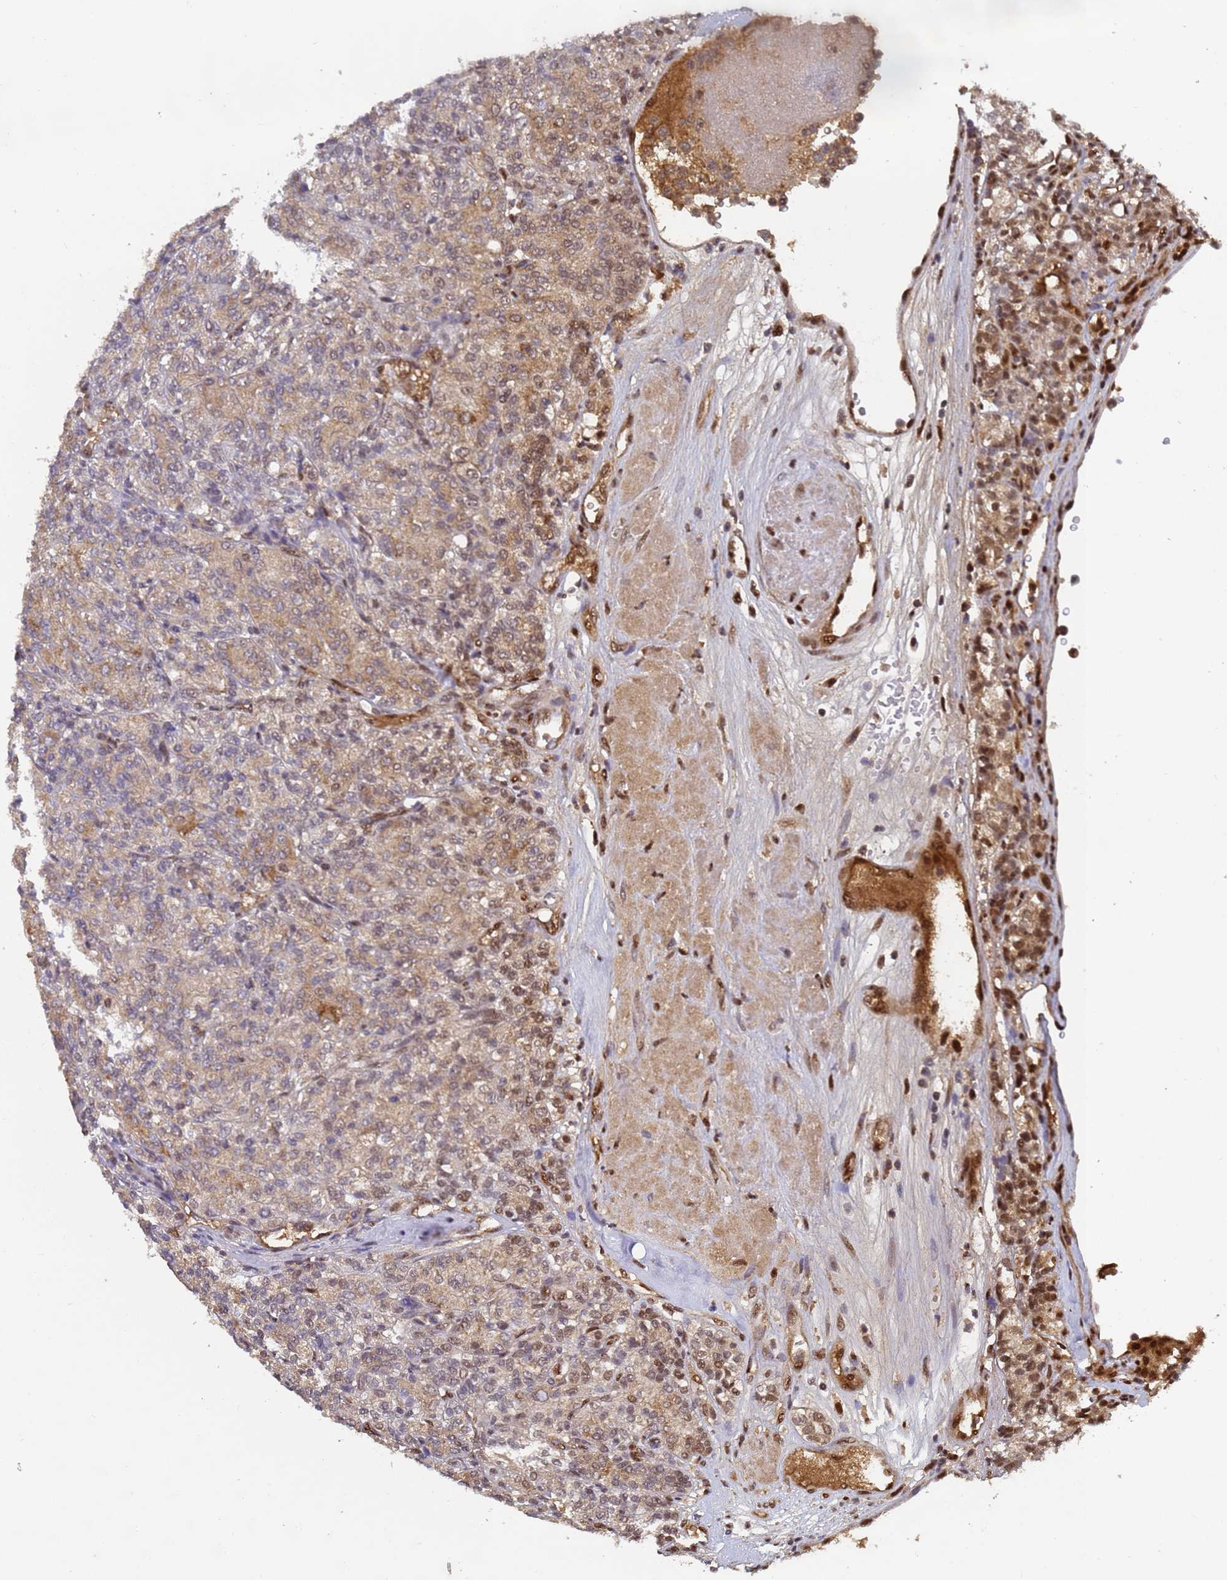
{"staining": {"intensity": "moderate", "quantity": "<25%", "location": "cytoplasmic/membranous,nuclear"}, "tissue": "renal cancer", "cell_type": "Tumor cells", "image_type": "cancer", "snomed": [{"axis": "morphology", "description": "Adenocarcinoma, NOS"}, {"axis": "topography", "description": "Kidney"}], "caption": "Protein staining shows moderate cytoplasmic/membranous and nuclear staining in about <25% of tumor cells in adenocarcinoma (renal).", "gene": "SECISBP2", "patient": {"sex": "male", "age": 77}}